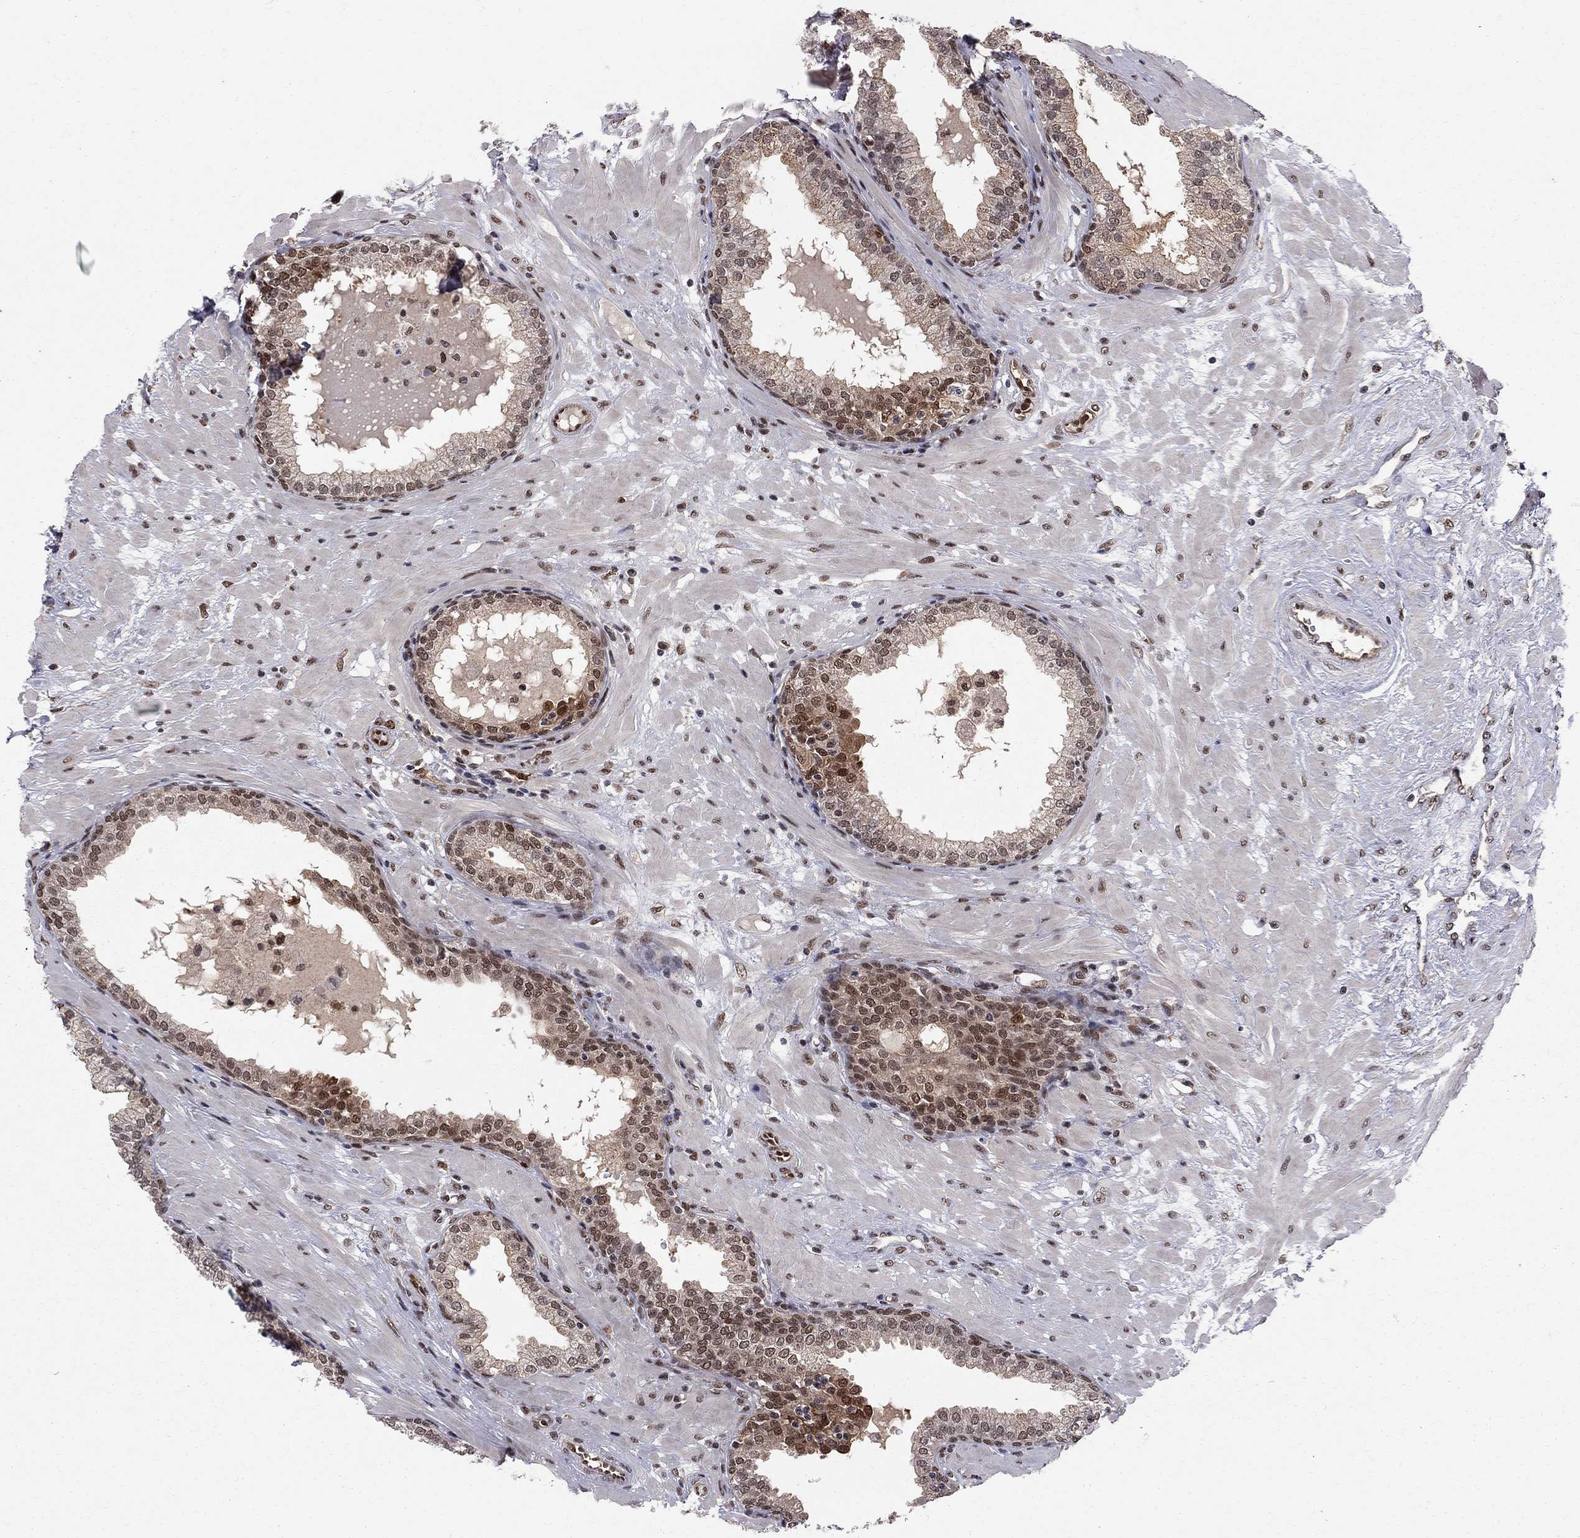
{"staining": {"intensity": "strong", "quantity": "<25%", "location": "nuclear"}, "tissue": "prostate", "cell_type": "Glandular cells", "image_type": "normal", "snomed": [{"axis": "morphology", "description": "Normal tissue, NOS"}, {"axis": "topography", "description": "Prostate"}], "caption": "Immunohistochemistry image of normal prostate: prostate stained using immunohistochemistry shows medium levels of strong protein expression localized specifically in the nuclear of glandular cells, appearing as a nuclear brown color.", "gene": "SAP30L", "patient": {"sex": "male", "age": 64}}